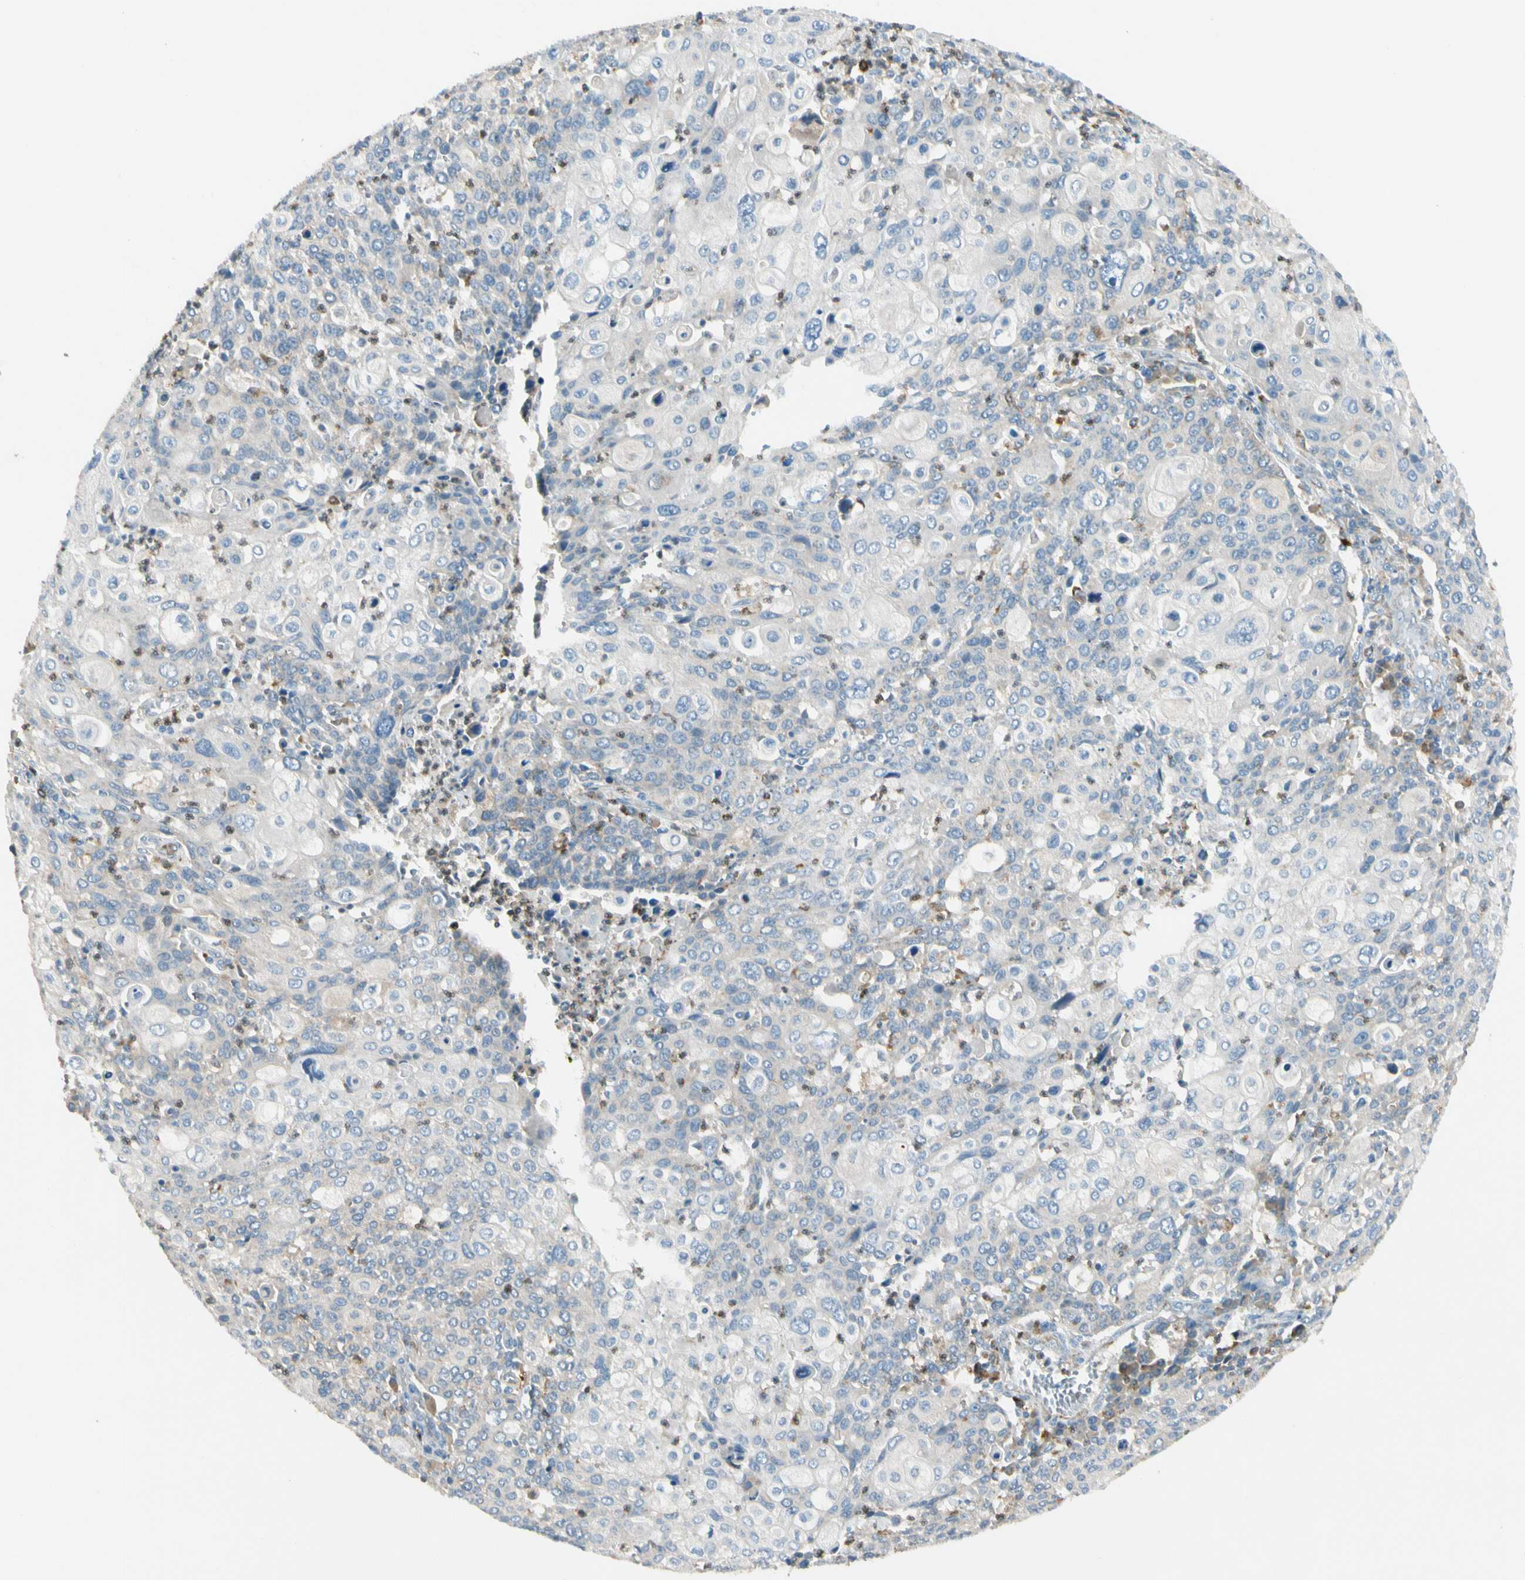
{"staining": {"intensity": "negative", "quantity": "none", "location": "none"}, "tissue": "cervical cancer", "cell_type": "Tumor cells", "image_type": "cancer", "snomed": [{"axis": "morphology", "description": "Squamous cell carcinoma, NOS"}, {"axis": "topography", "description": "Cervix"}], "caption": "A histopathology image of cervical cancer (squamous cell carcinoma) stained for a protein reveals no brown staining in tumor cells. (DAB (3,3'-diaminobenzidine) immunohistochemistry (IHC), high magnification).", "gene": "LPCAT2", "patient": {"sex": "female", "age": 40}}